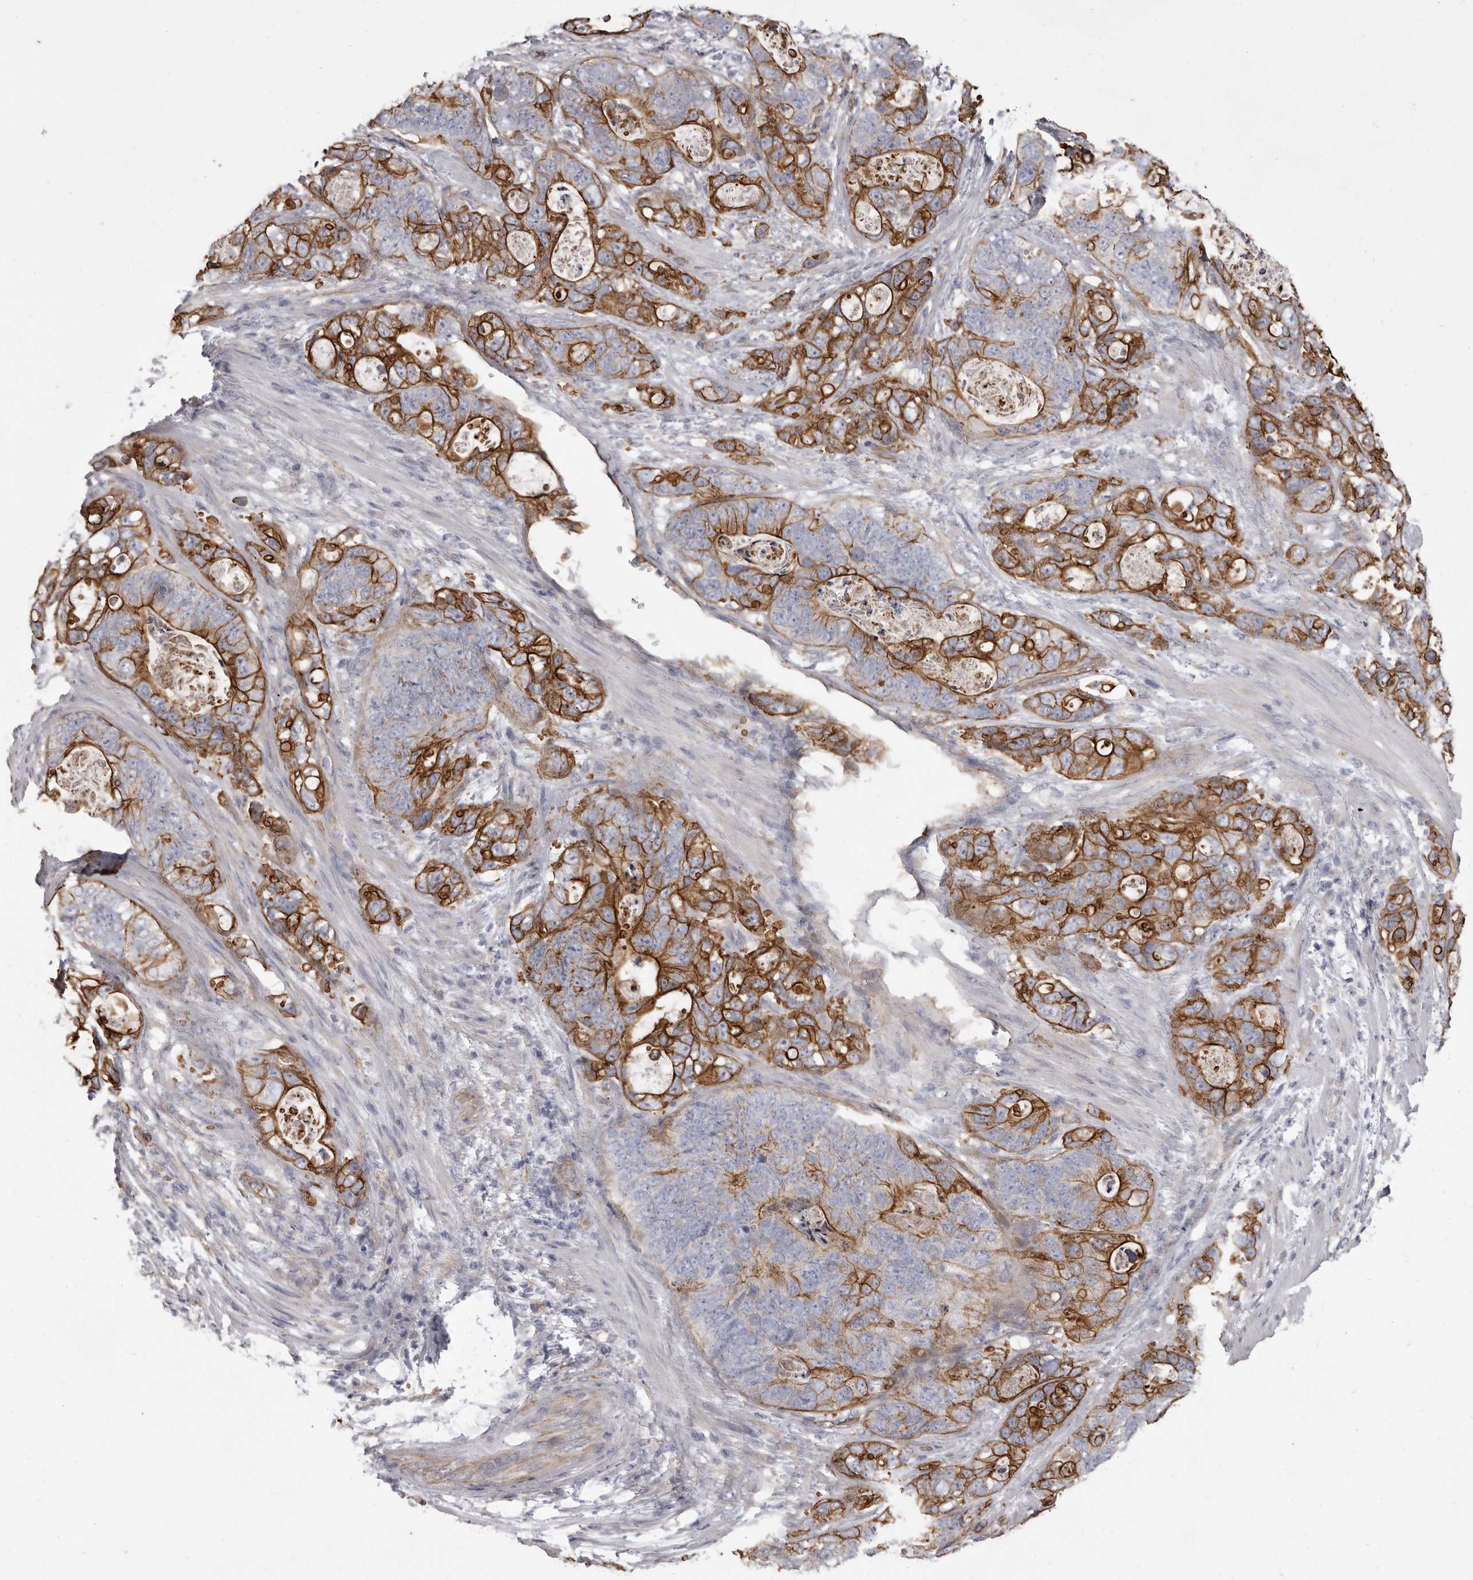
{"staining": {"intensity": "strong", "quantity": "25%-75%", "location": "cytoplasmic/membranous"}, "tissue": "stomach cancer", "cell_type": "Tumor cells", "image_type": "cancer", "snomed": [{"axis": "morphology", "description": "Normal tissue, NOS"}, {"axis": "morphology", "description": "Adenocarcinoma, NOS"}, {"axis": "topography", "description": "Stomach"}], "caption": "Strong cytoplasmic/membranous protein staining is appreciated in approximately 25%-75% of tumor cells in stomach adenocarcinoma.", "gene": "P2RX6", "patient": {"sex": "female", "age": 89}}